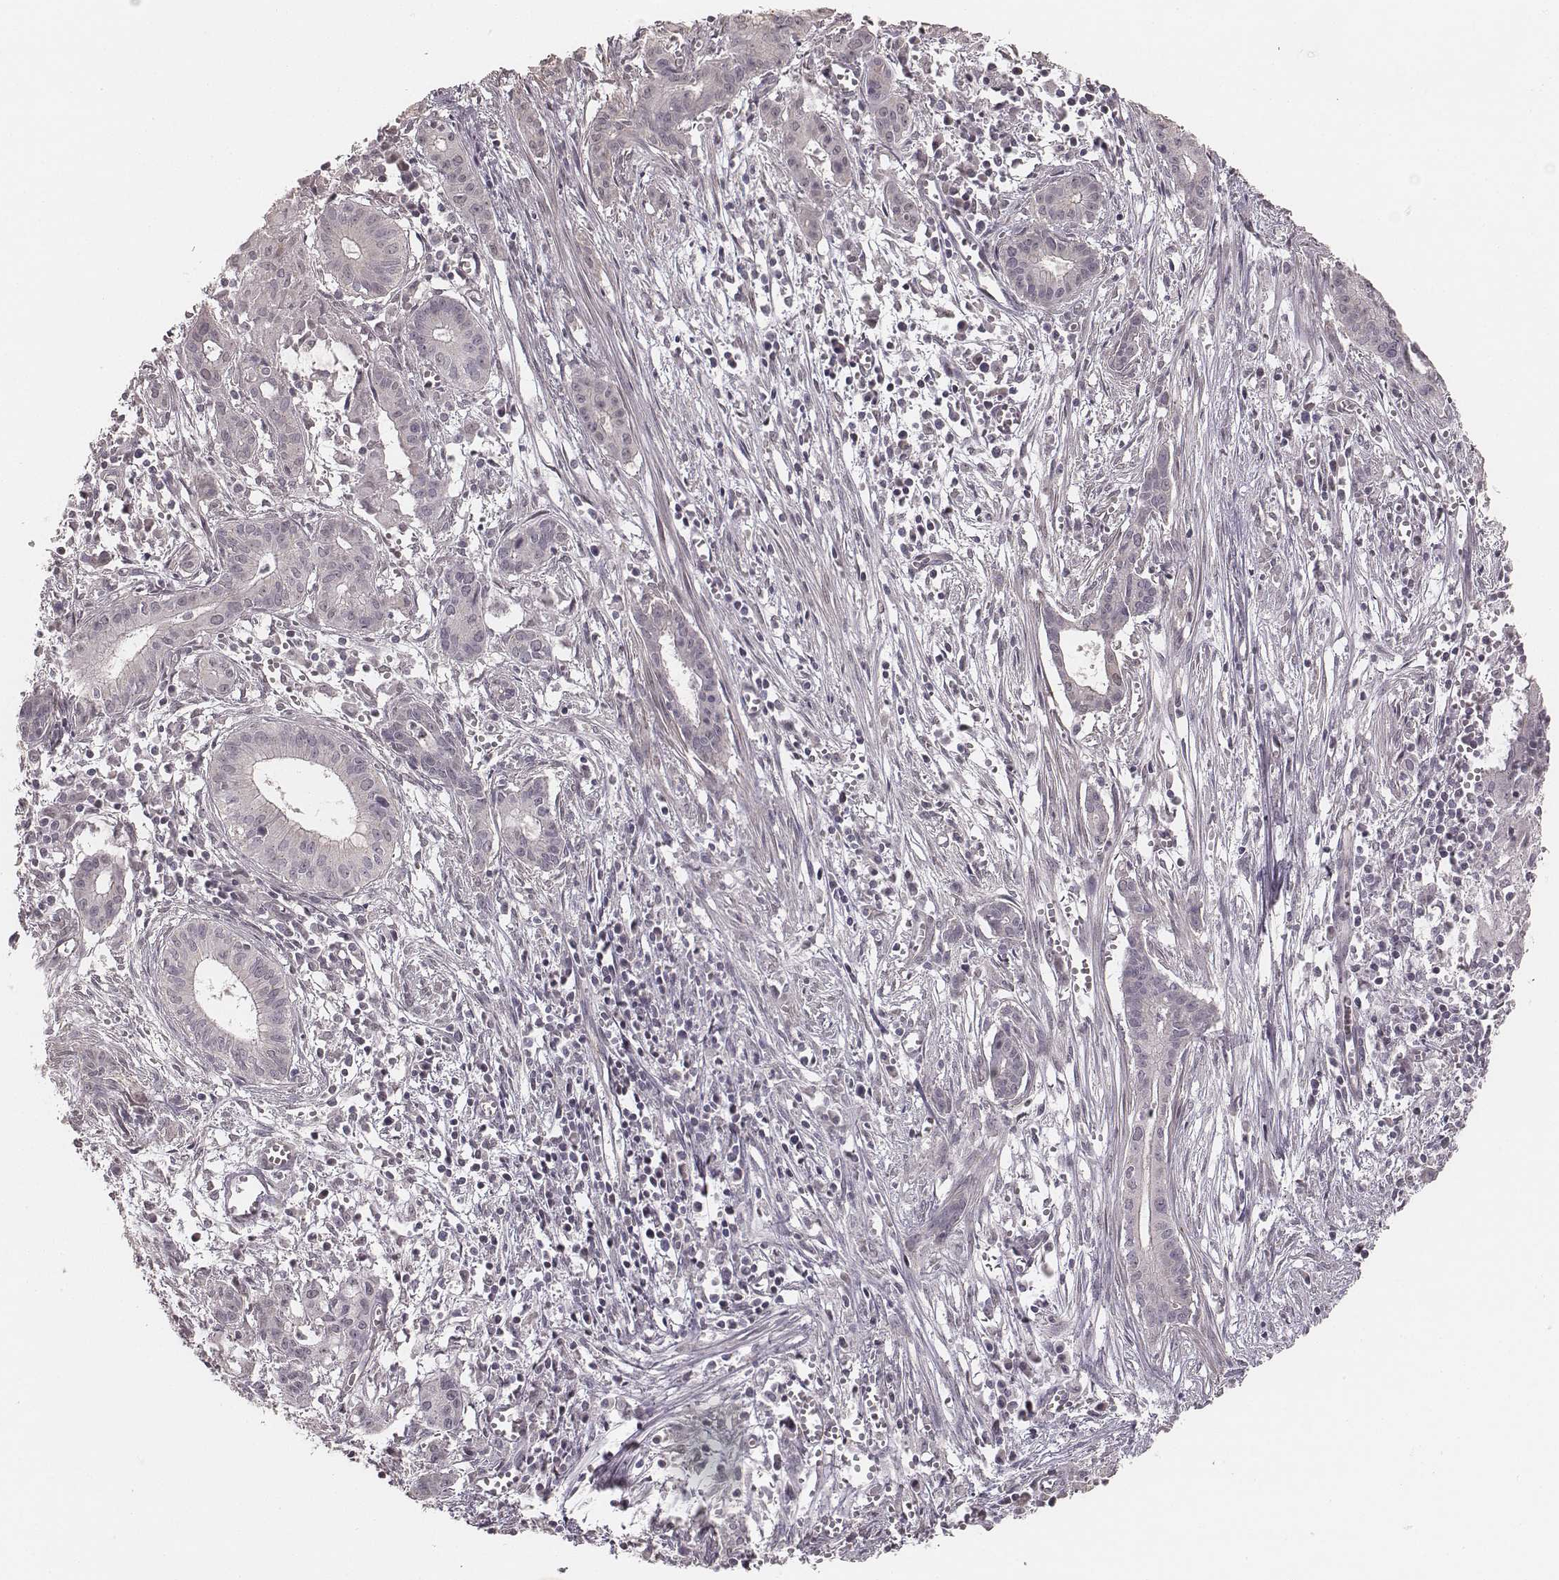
{"staining": {"intensity": "negative", "quantity": "none", "location": "none"}, "tissue": "pancreatic cancer", "cell_type": "Tumor cells", "image_type": "cancer", "snomed": [{"axis": "morphology", "description": "Adenocarcinoma, NOS"}, {"axis": "topography", "description": "Pancreas"}], "caption": "Adenocarcinoma (pancreatic) was stained to show a protein in brown. There is no significant staining in tumor cells.", "gene": "SLC7A4", "patient": {"sex": "male", "age": 48}}